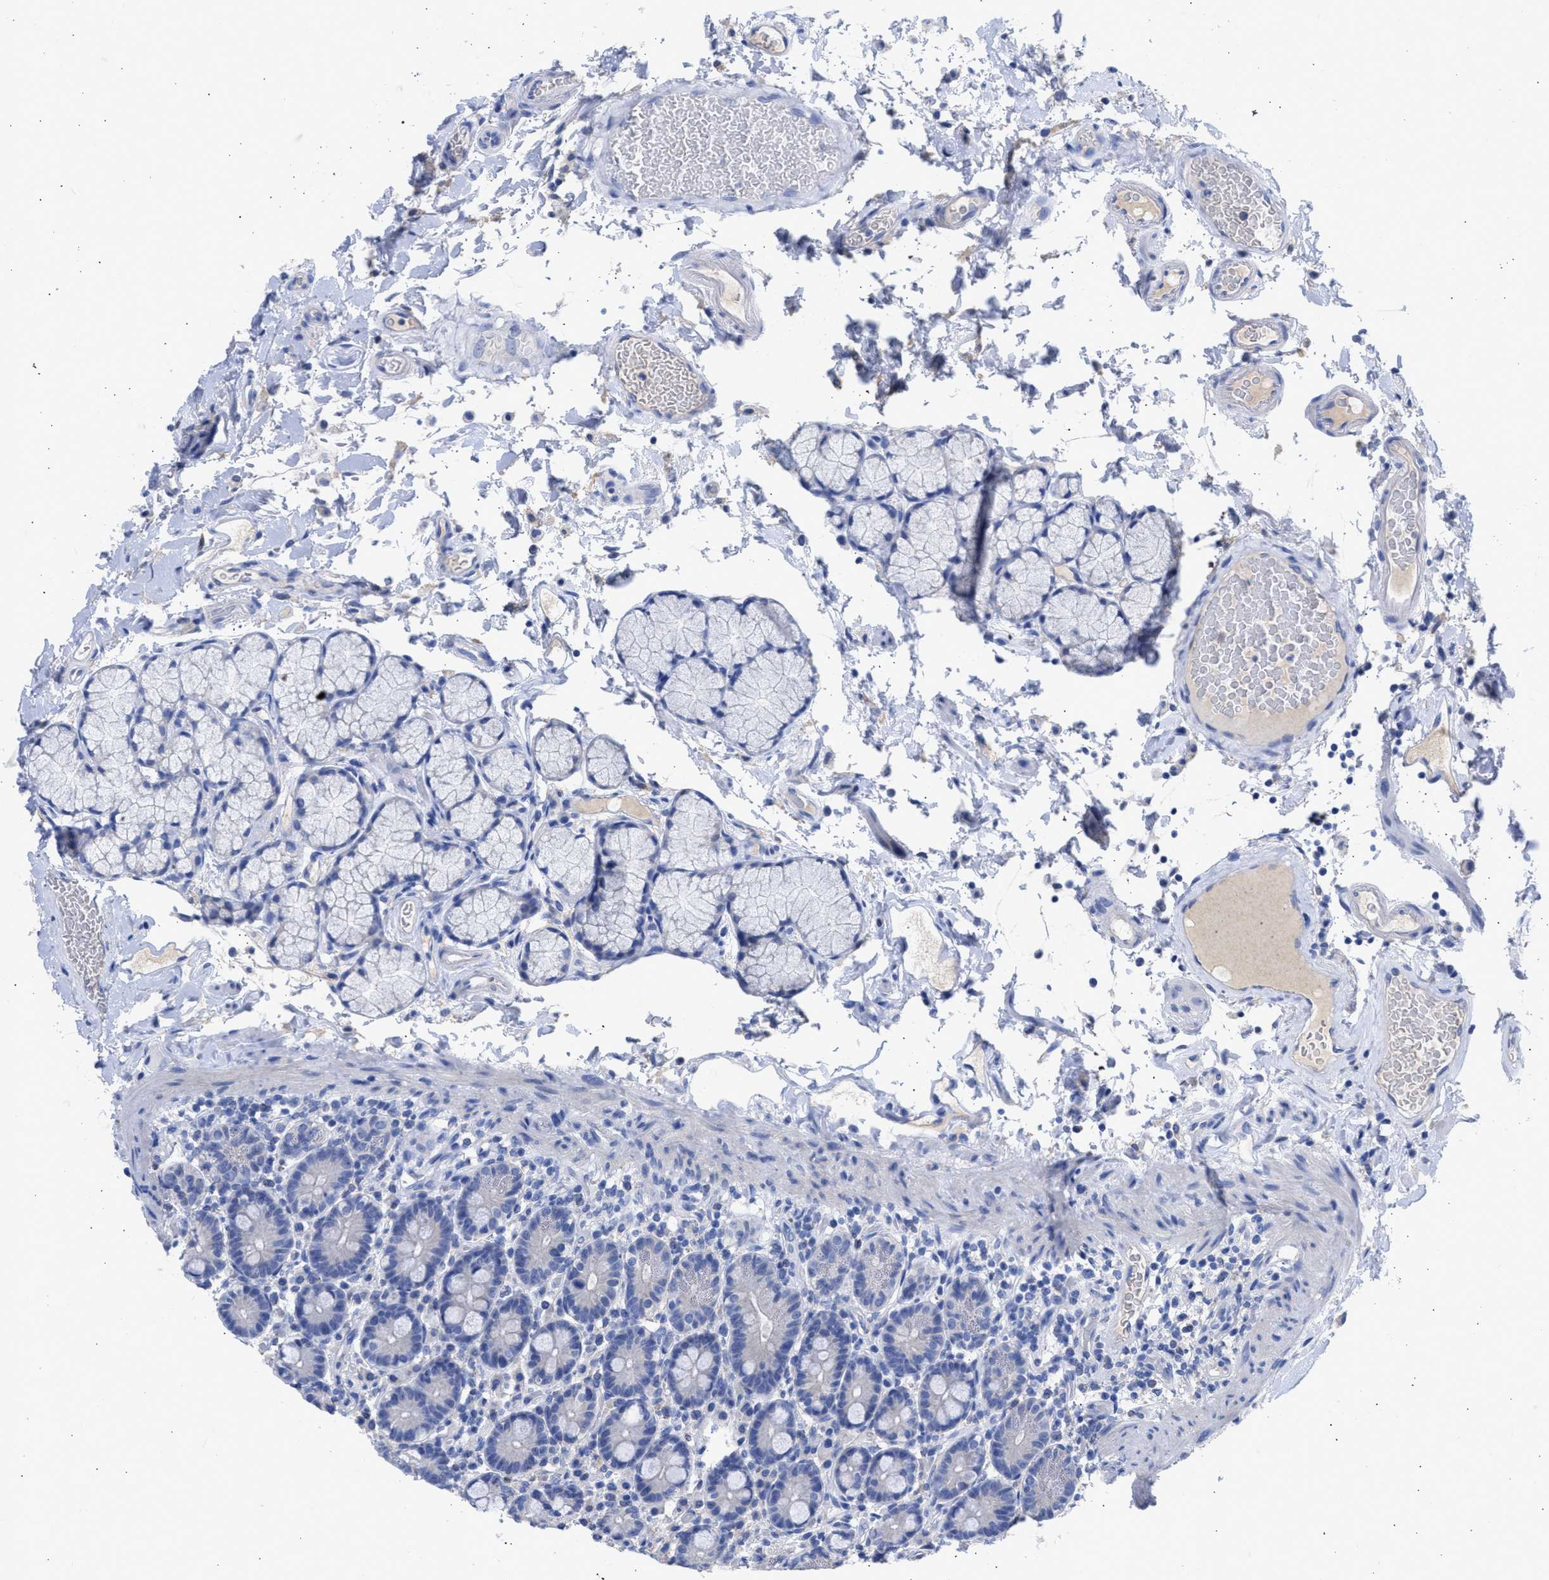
{"staining": {"intensity": "negative", "quantity": "none", "location": "none"}, "tissue": "duodenum", "cell_type": "Glandular cells", "image_type": "normal", "snomed": [{"axis": "morphology", "description": "Normal tissue, NOS"}, {"axis": "topography", "description": "Small intestine, NOS"}], "caption": "This is an immunohistochemistry image of unremarkable duodenum. There is no positivity in glandular cells.", "gene": "RSPH1", "patient": {"sex": "female", "age": 71}}